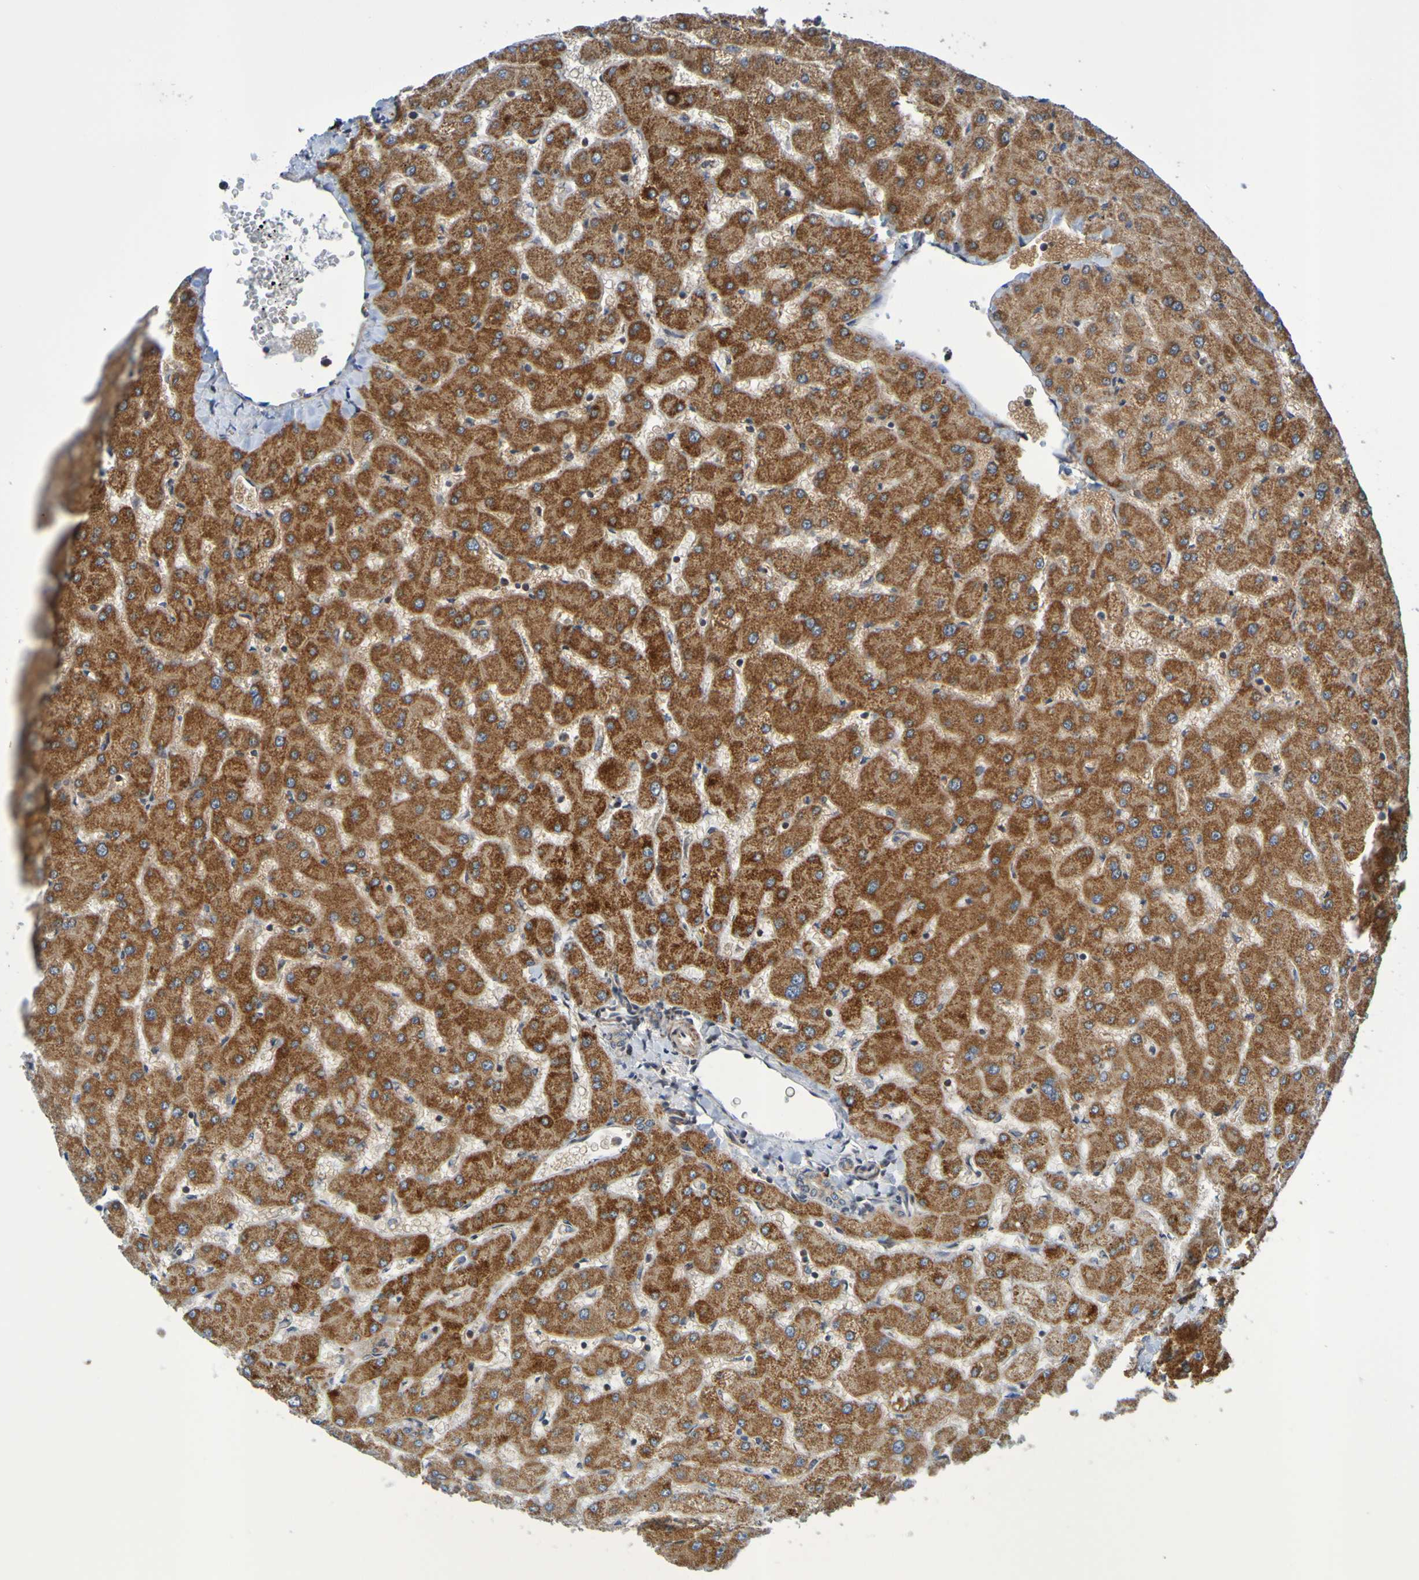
{"staining": {"intensity": "moderate", "quantity": ">75%", "location": "cytoplasmic/membranous"}, "tissue": "liver", "cell_type": "Cholangiocytes", "image_type": "normal", "snomed": [{"axis": "morphology", "description": "Normal tissue, NOS"}, {"axis": "topography", "description": "Liver"}], "caption": "IHC staining of benign liver, which demonstrates medium levels of moderate cytoplasmic/membranous positivity in about >75% of cholangiocytes indicating moderate cytoplasmic/membranous protein positivity. The staining was performed using DAB (3,3'-diaminobenzidine) (brown) for protein detection and nuclei were counterstained in hematoxylin (blue).", "gene": "CCDC51", "patient": {"sex": "female", "age": 63}}